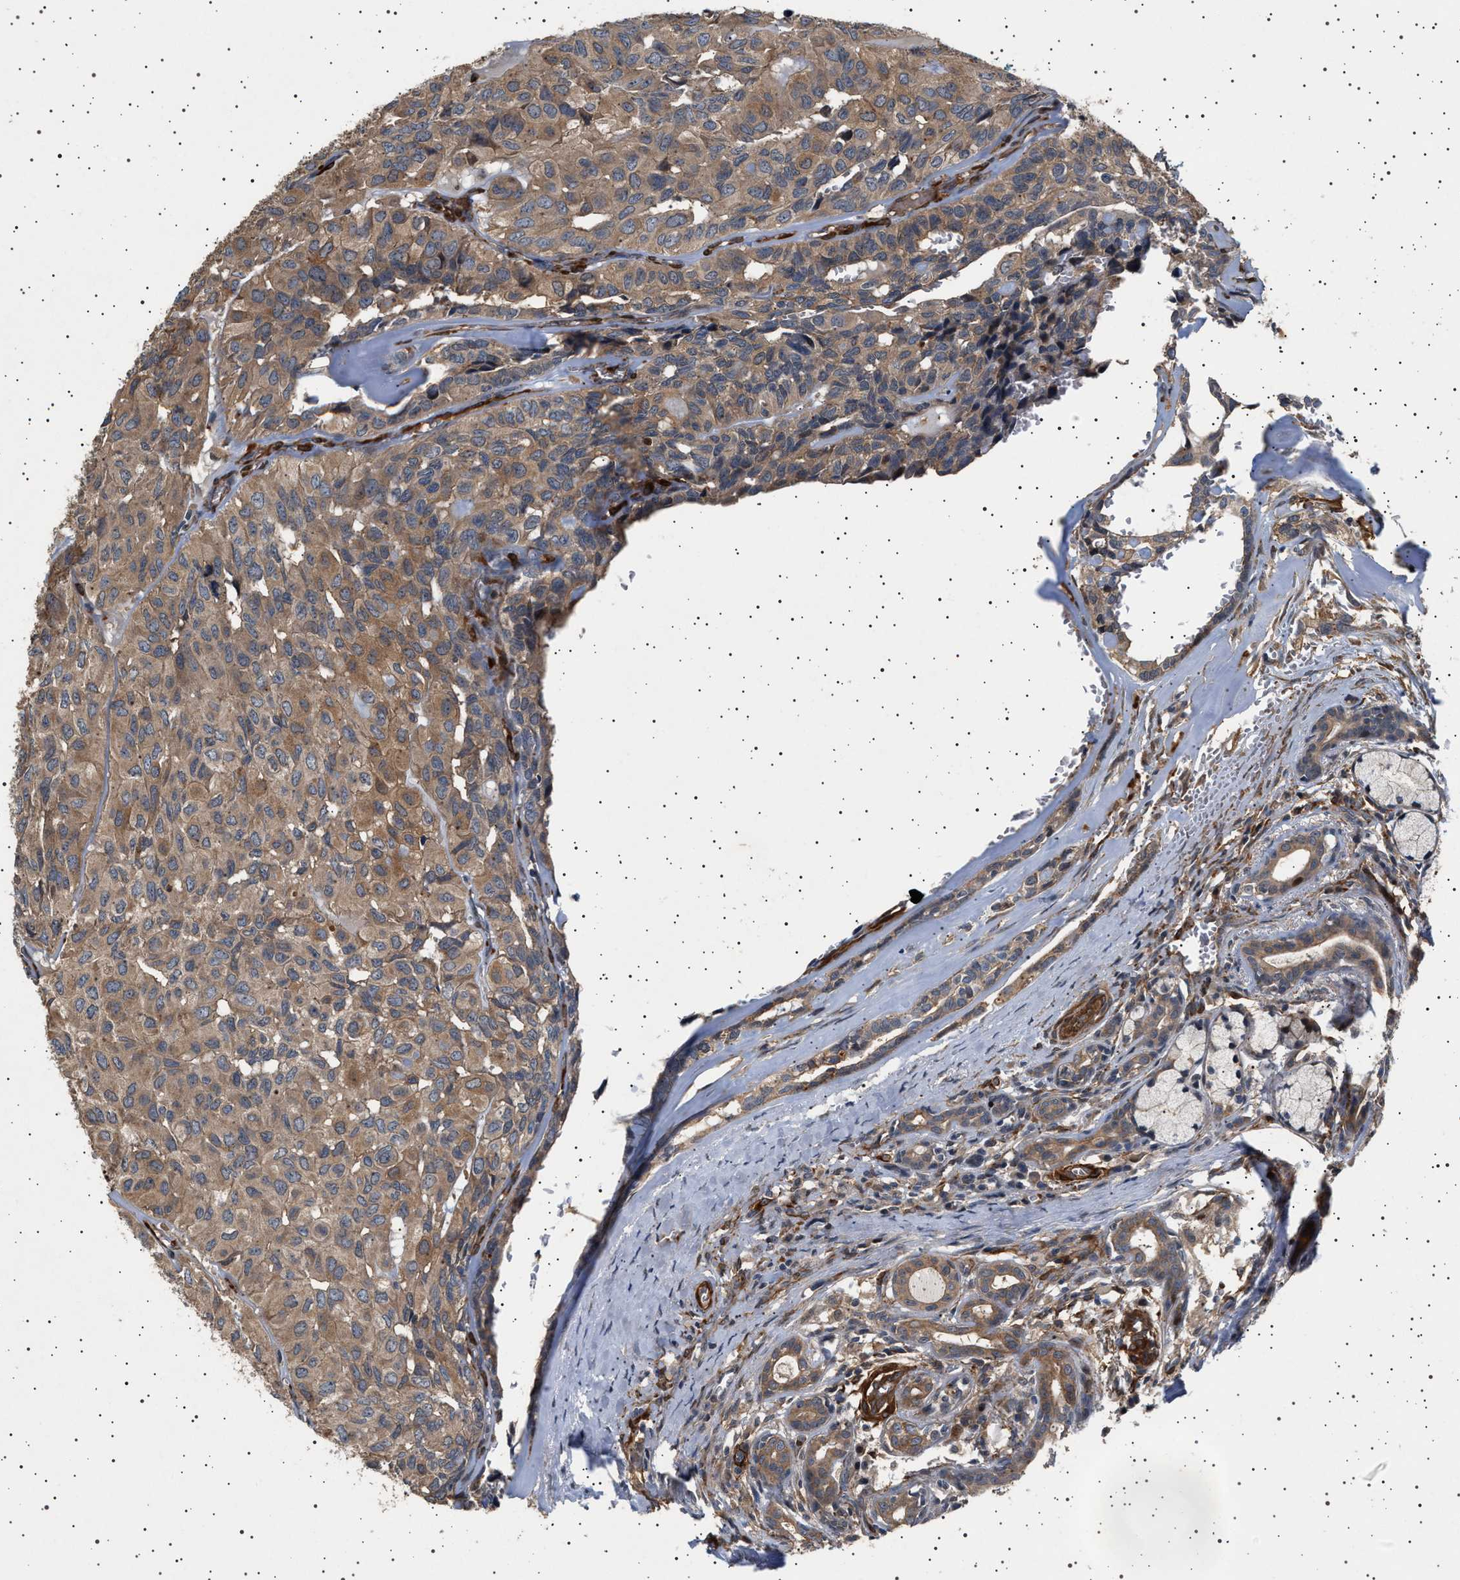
{"staining": {"intensity": "moderate", "quantity": ">75%", "location": "cytoplasmic/membranous"}, "tissue": "head and neck cancer", "cell_type": "Tumor cells", "image_type": "cancer", "snomed": [{"axis": "morphology", "description": "Adenocarcinoma, NOS"}, {"axis": "topography", "description": "Salivary gland, NOS"}, {"axis": "topography", "description": "Head-Neck"}], "caption": "A brown stain labels moderate cytoplasmic/membranous expression of a protein in human adenocarcinoma (head and neck) tumor cells.", "gene": "GUCY1B1", "patient": {"sex": "female", "age": 76}}